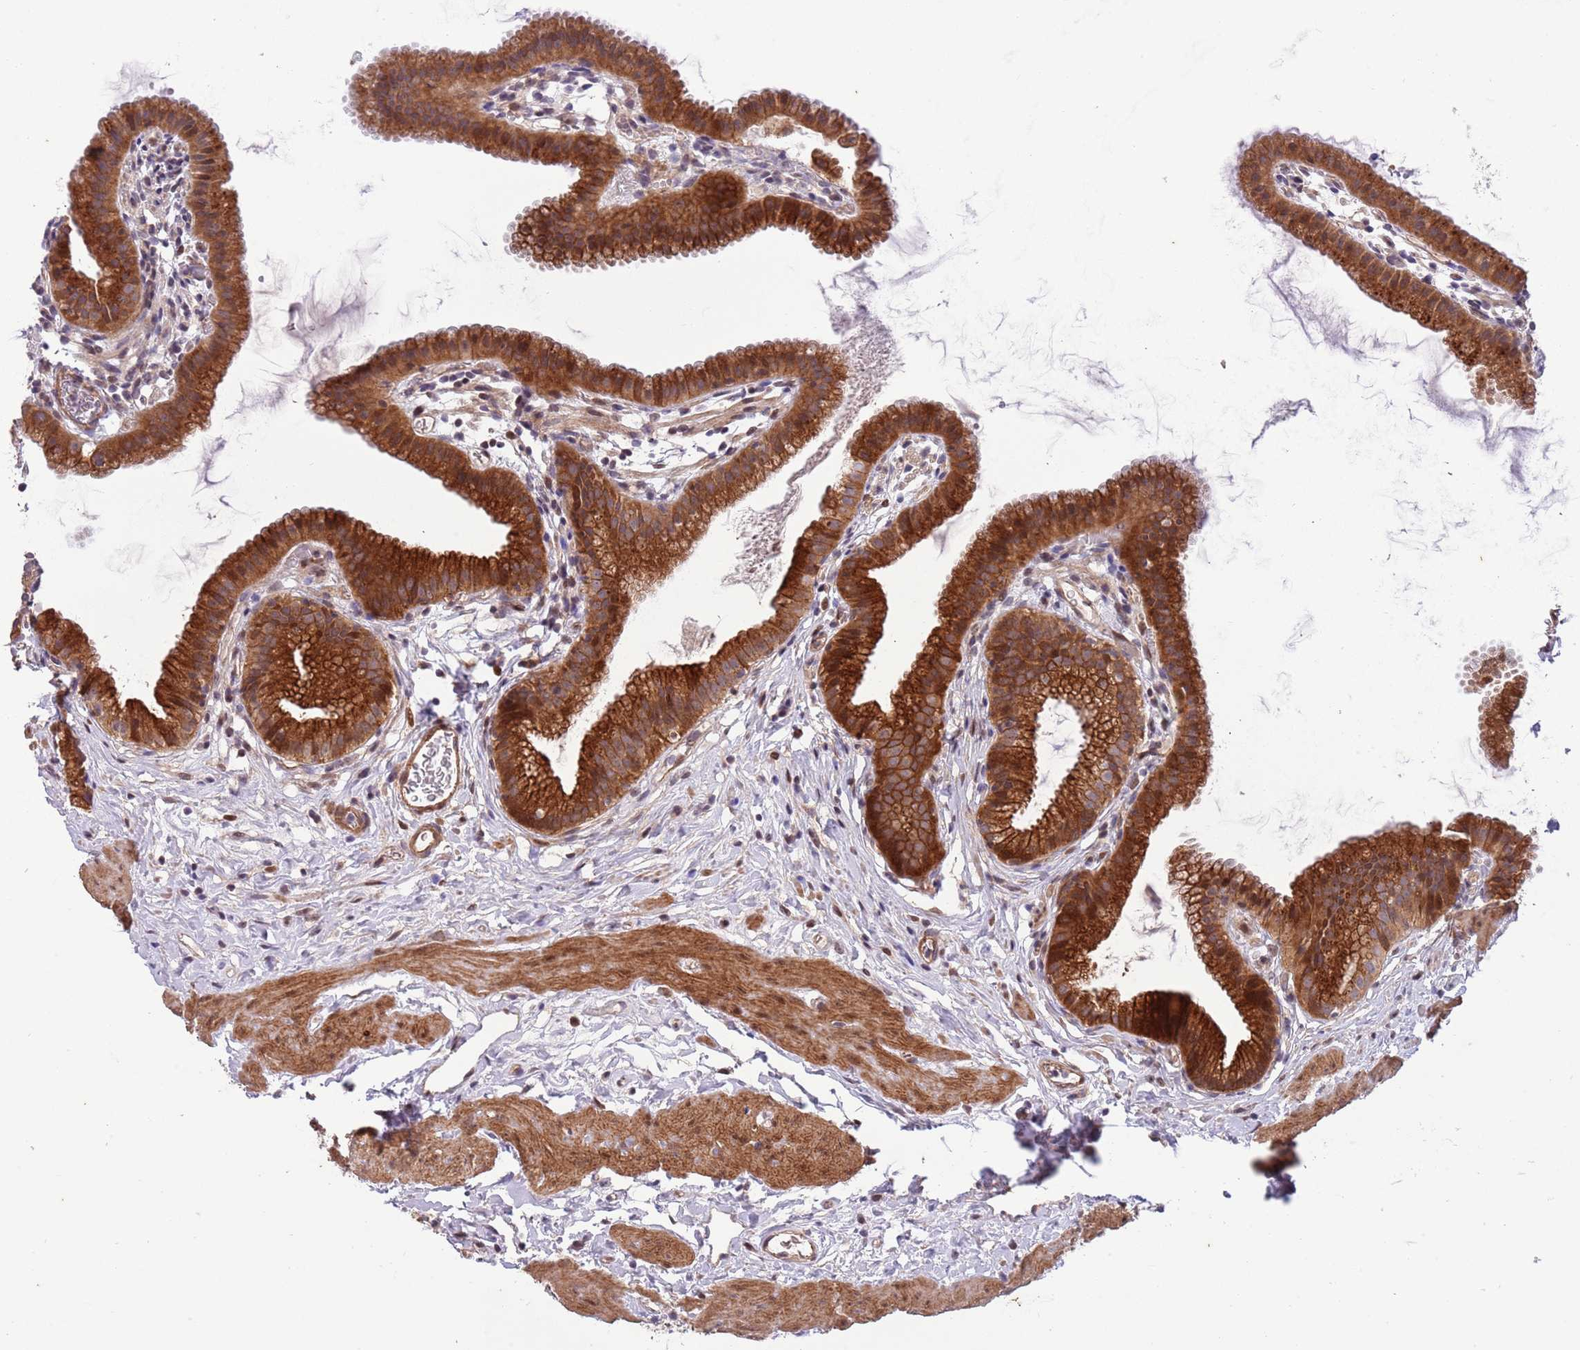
{"staining": {"intensity": "strong", "quantity": ">75%", "location": "cytoplasmic/membranous"}, "tissue": "gallbladder", "cell_type": "Glandular cells", "image_type": "normal", "snomed": [{"axis": "morphology", "description": "Normal tissue, NOS"}, {"axis": "topography", "description": "Gallbladder"}], "caption": "Immunohistochemical staining of benign gallbladder displays >75% levels of strong cytoplasmic/membranous protein expression in about >75% of glandular cells.", "gene": "ITGB6", "patient": {"sex": "female", "age": 46}}